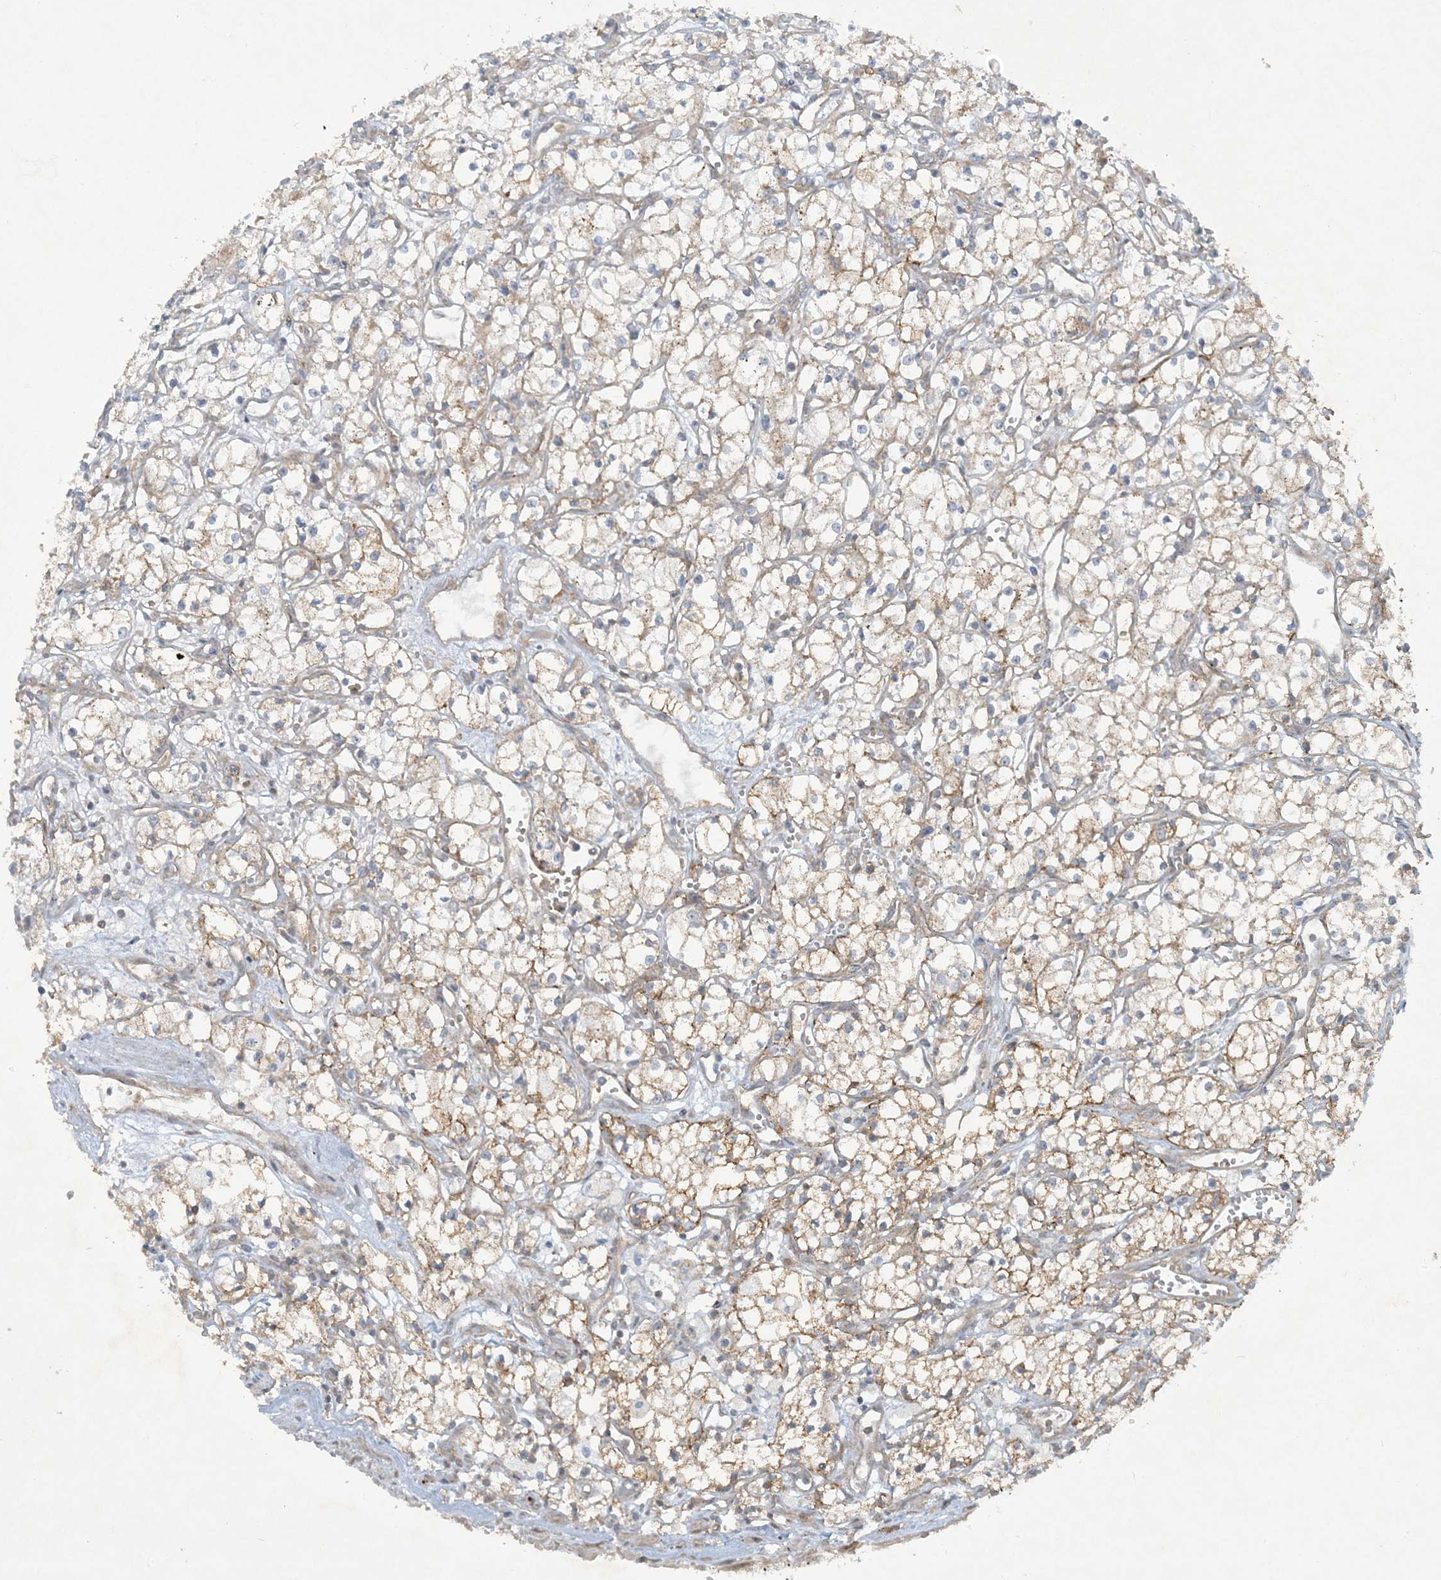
{"staining": {"intensity": "weak", "quantity": "<25%", "location": "cytoplasmic/membranous"}, "tissue": "renal cancer", "cell_type": "Tumor cells", "image_type": "cancer", "snomed": [{"axis": "morphology", "description": "Adenocarcinoma, NOS"}, {"axis": "topography", "description": "Kidney"}], "caption": "Renal adenocarcinoma was stained to show a protein in brown. There is no significant staining in tumor cells.", "gene": "STAM2", "patient": {"sex": "male", "age": 59}}